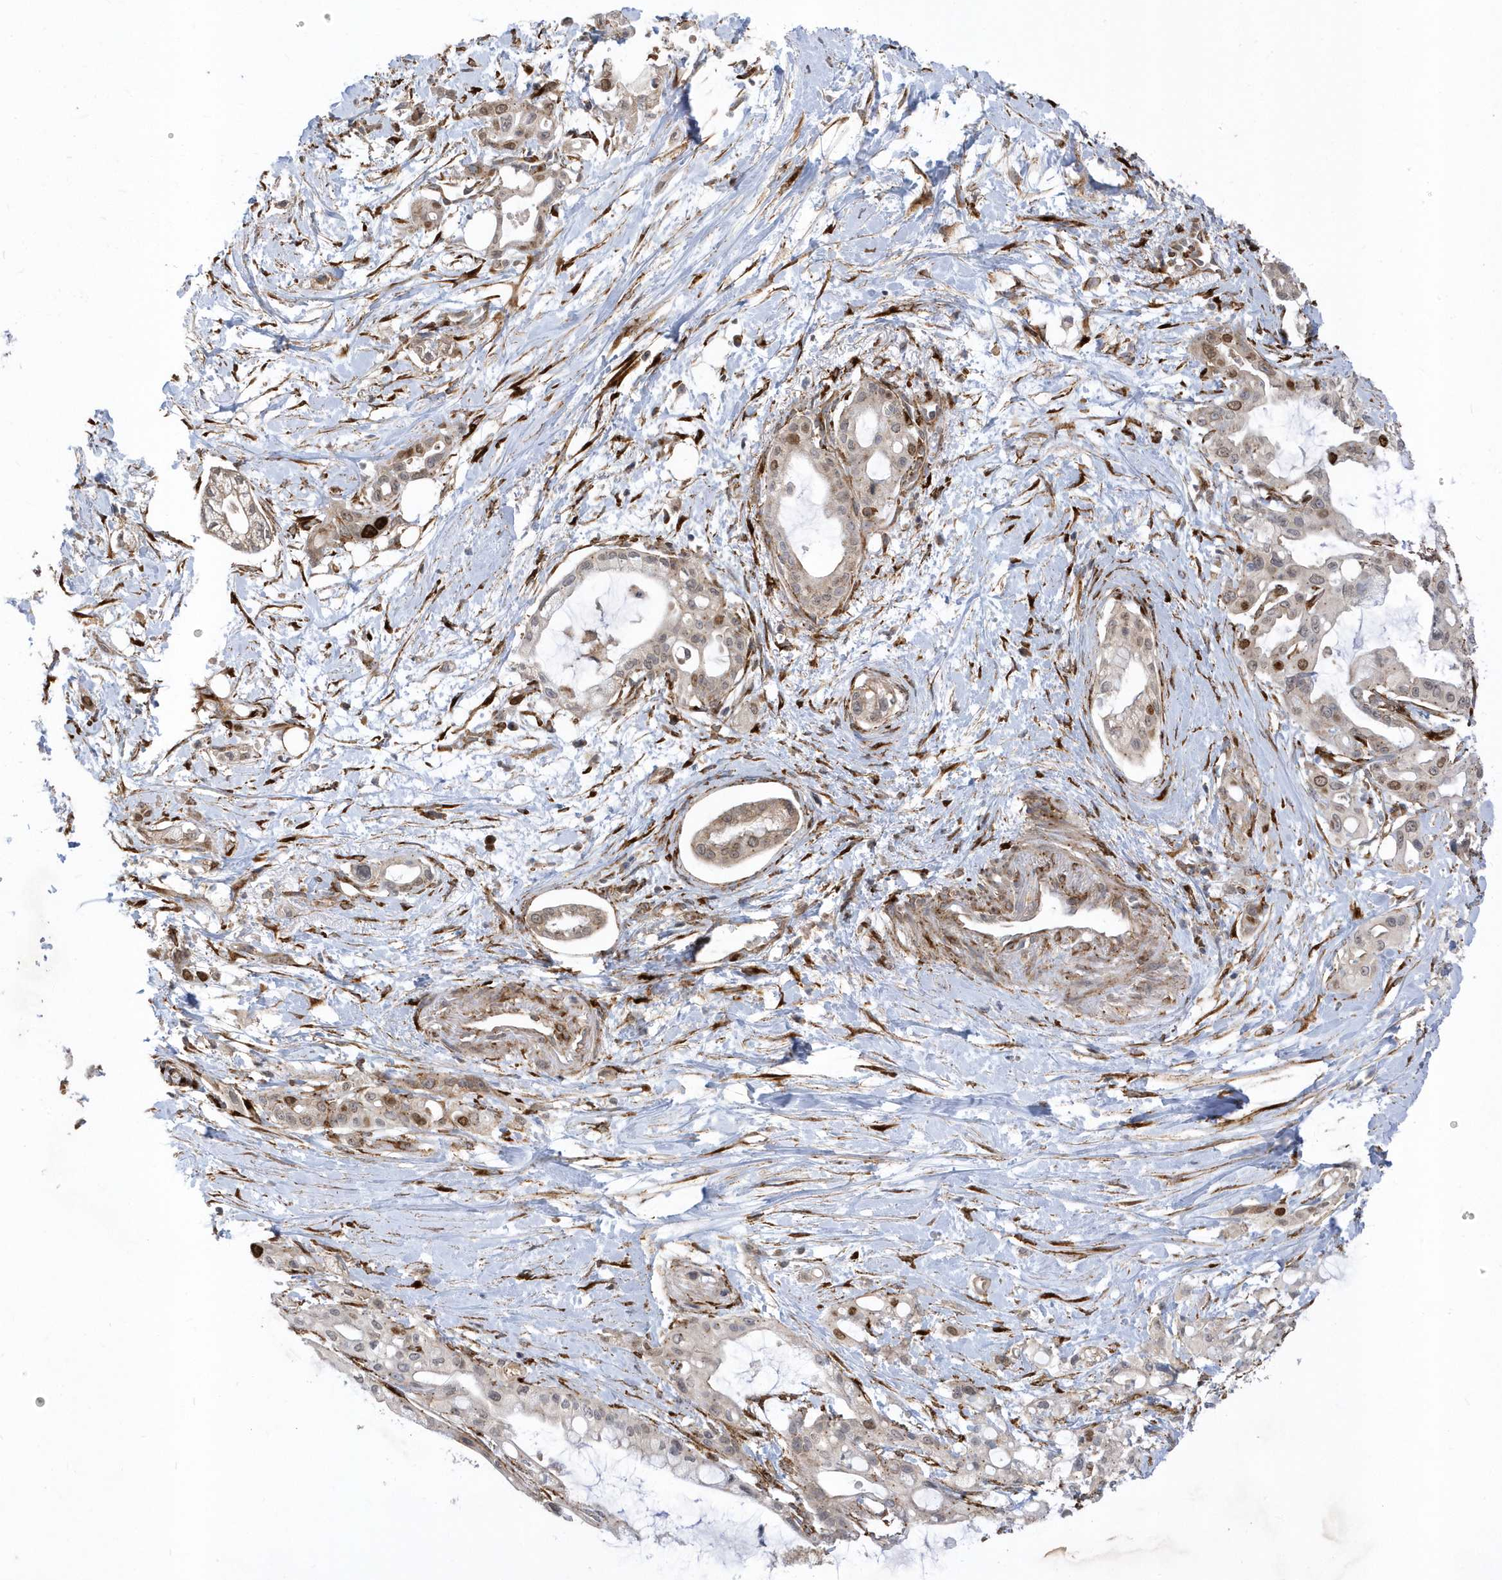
{"staining": {"intensity": "strong", "quantity": "<25%", "location": "nuclear"}, "tissue": "pancreatic cancer", "cell_type": "Tumor cells", "image_type": "cancer", "snomed": [{"axis": "morphology", "description": "Adenocarcinoma, NOS"}, {"axis": "topography", "description": "Pancreas"}], "caption": "IHC of human pancreatic adenocarcinoma demonstrates medium levels of strong nuclear positivity in about <25% of tumor cells.", "gene": "HRH4", "patient": {"sex": "male", "age": 68}}